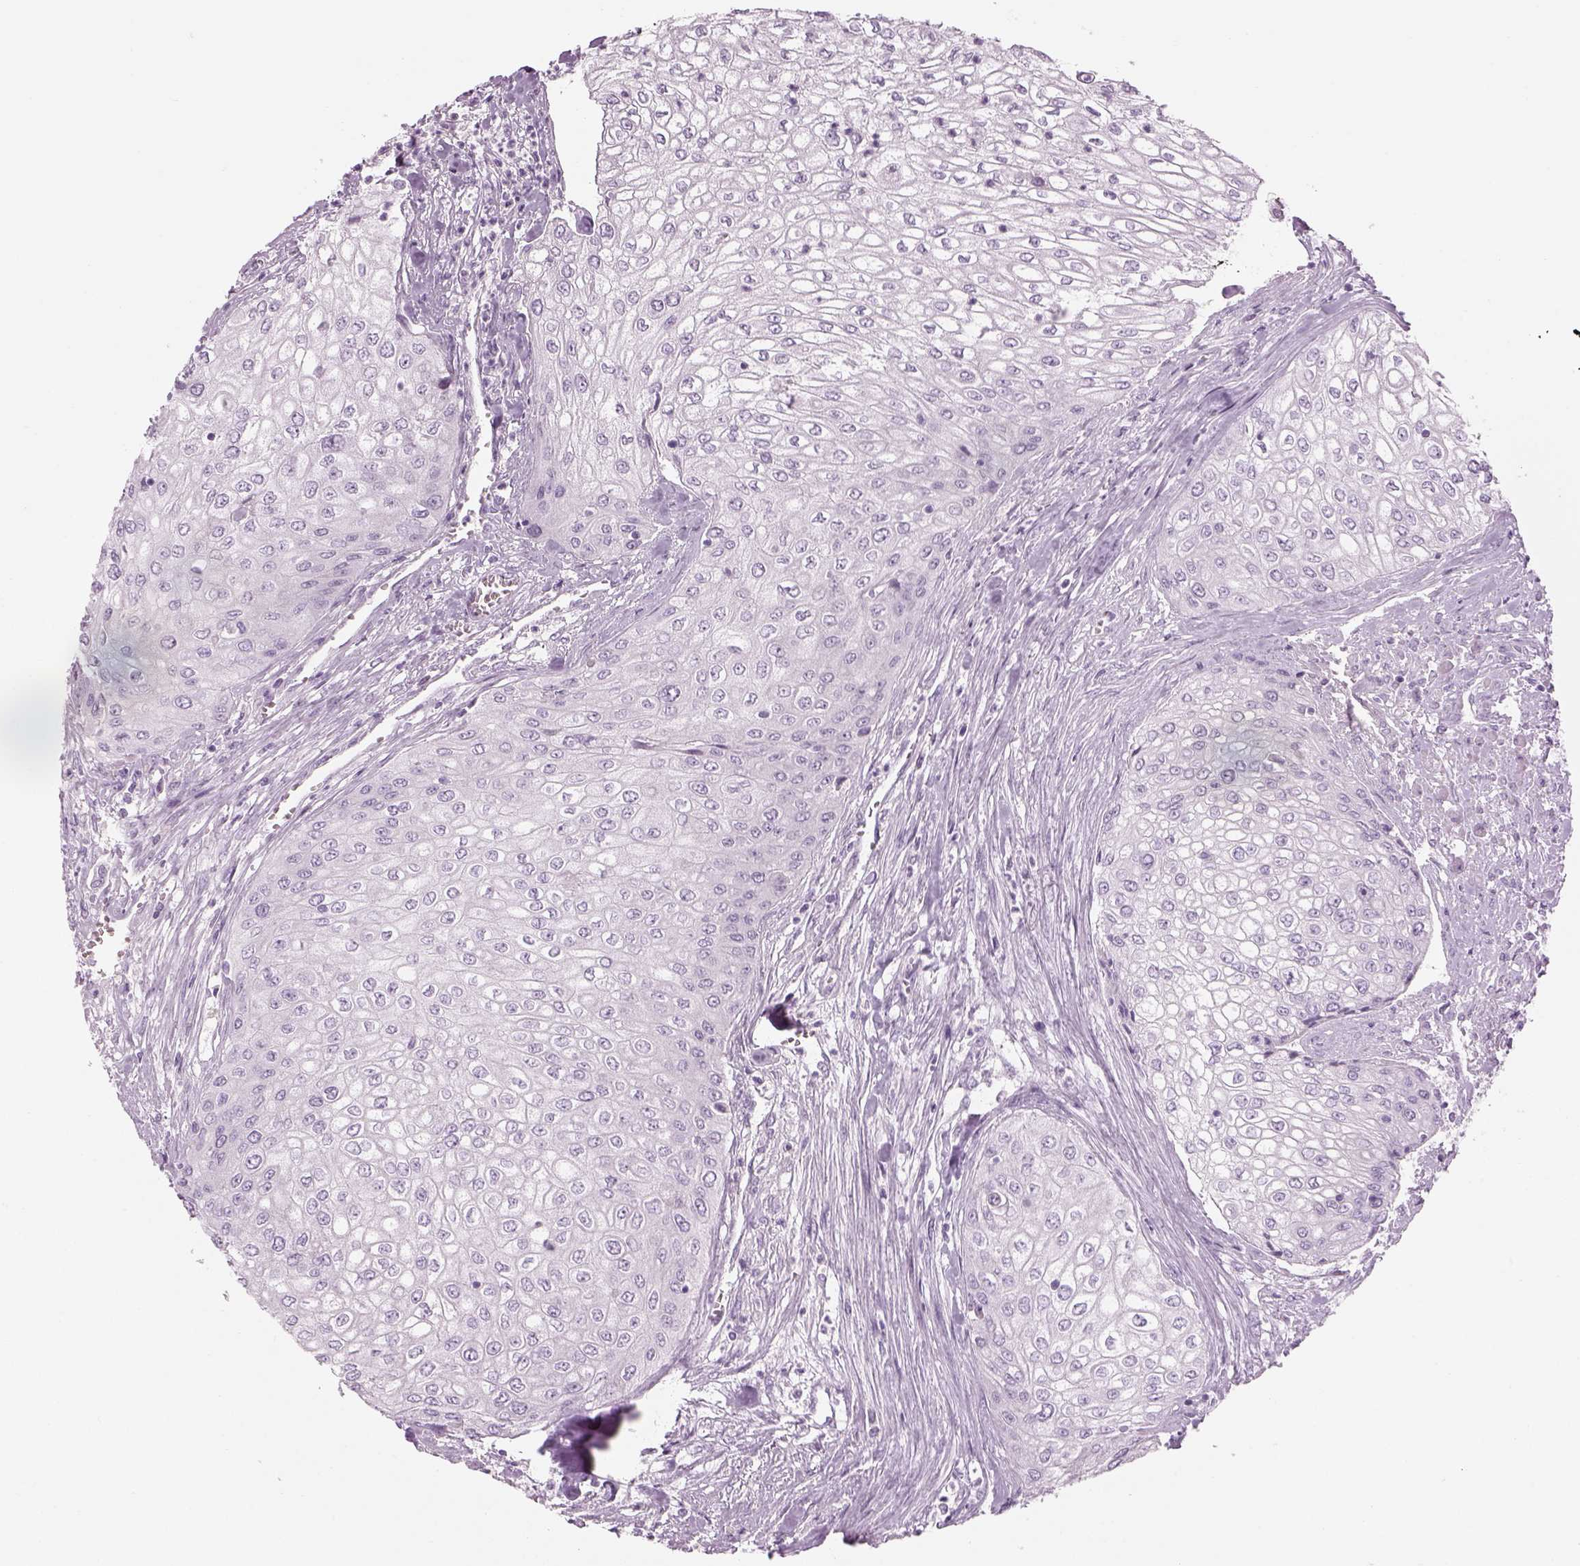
{"staining": {"intensity": "negative", "quantity": "none", "location": "none"}, "tissue": "urothelial cancer", "cell_type": "Tumor cells", "image_type": "cancer", "snomed": [{"axis": "morphology", "description": "Urothelial carcinoma, High grade"}, {"axis": "topography", "description": "Urinary bladder"}], "caption": "Human urothelial carcinoma (high-grade) stained for a protein using IHC exhibits no staining in tumor cells.", "gene": "SAG", "patient": {"sex": "male", "age": 62}}